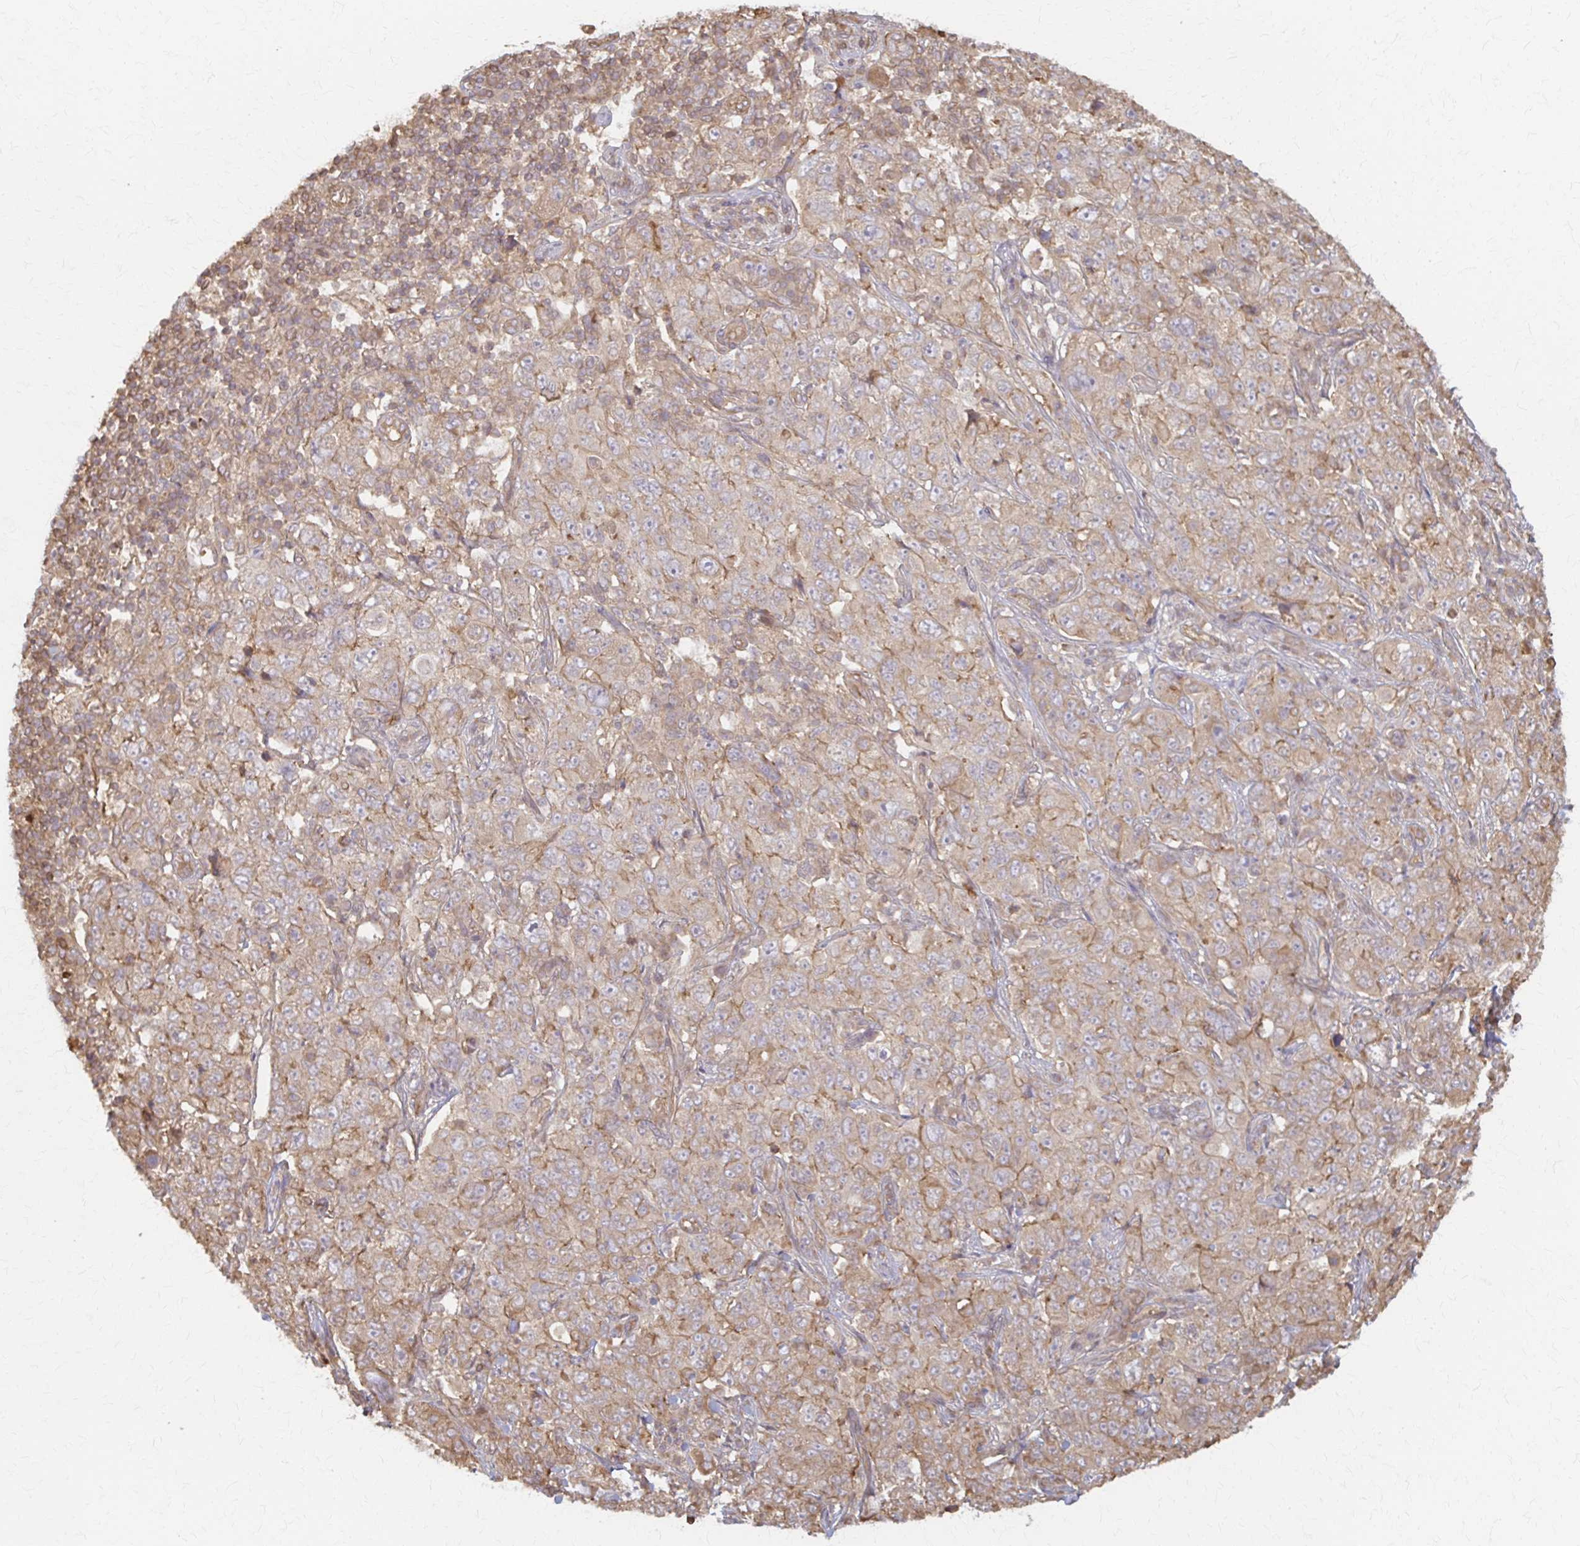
{"staining": {"intensity": "weak", "quantity": "25%-75%", "location": "cytoplasmic/membranous"}, "tissue": "pancreatic cancer", "cell_type": "Tumor cells", "image_type": "cancer", "snomed": [{"axis": "morphology", "description": "Adenocarcinoma, NOS"}, {"axis": "topography", "description": "Pancreas"}], "caption": "Immunohistochemical staining of adenocarcinoma (pancreatic) reveals weak cytoplasmic/membranous protein positivity in approximately 25%-75% of tumor cells.", "gene": "ARHGAP35", "patient": {"sex": "male", "age": 68}}